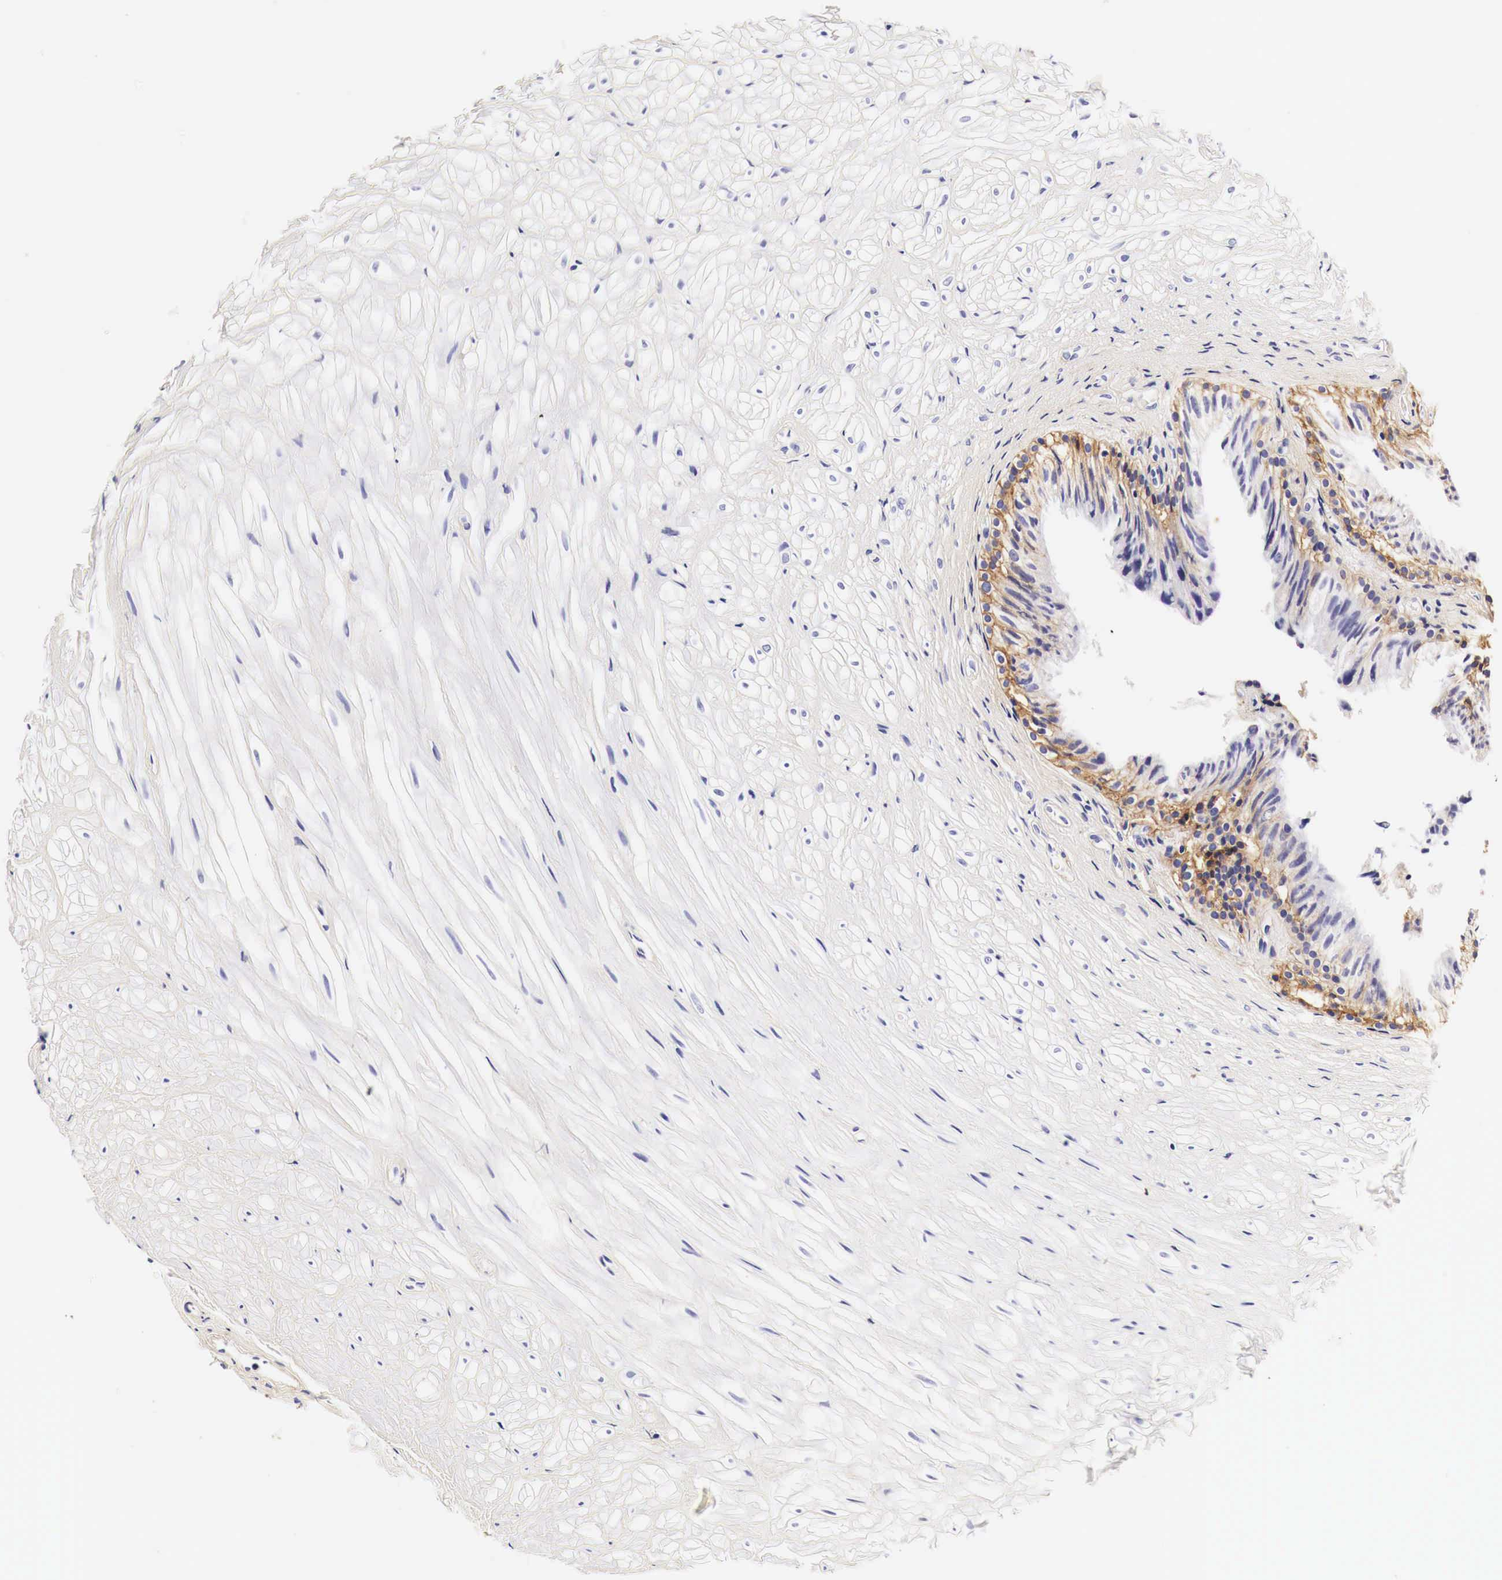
{"staining": {"intensity": "strong", "quantity": ">75%", "location": "cytoplasmic/membranous"}, "tissue": "epididymis", "cell_type": "Glandular cells", "image_type": "normal", "snomed": [{"axis": "morphology", "description": "Normal tissue, NOS"}, {"axis": "topography", "description": "Epididymis"}], "caption": "This histopathology image demonstrates immunohistochemistry staining of benign epididymis, with high strong cytoplasmic/membranous positivity in approximately >75% of glandular cells.", "gene": "EGFR", "patient": {"sex": "male", "age": 37}}